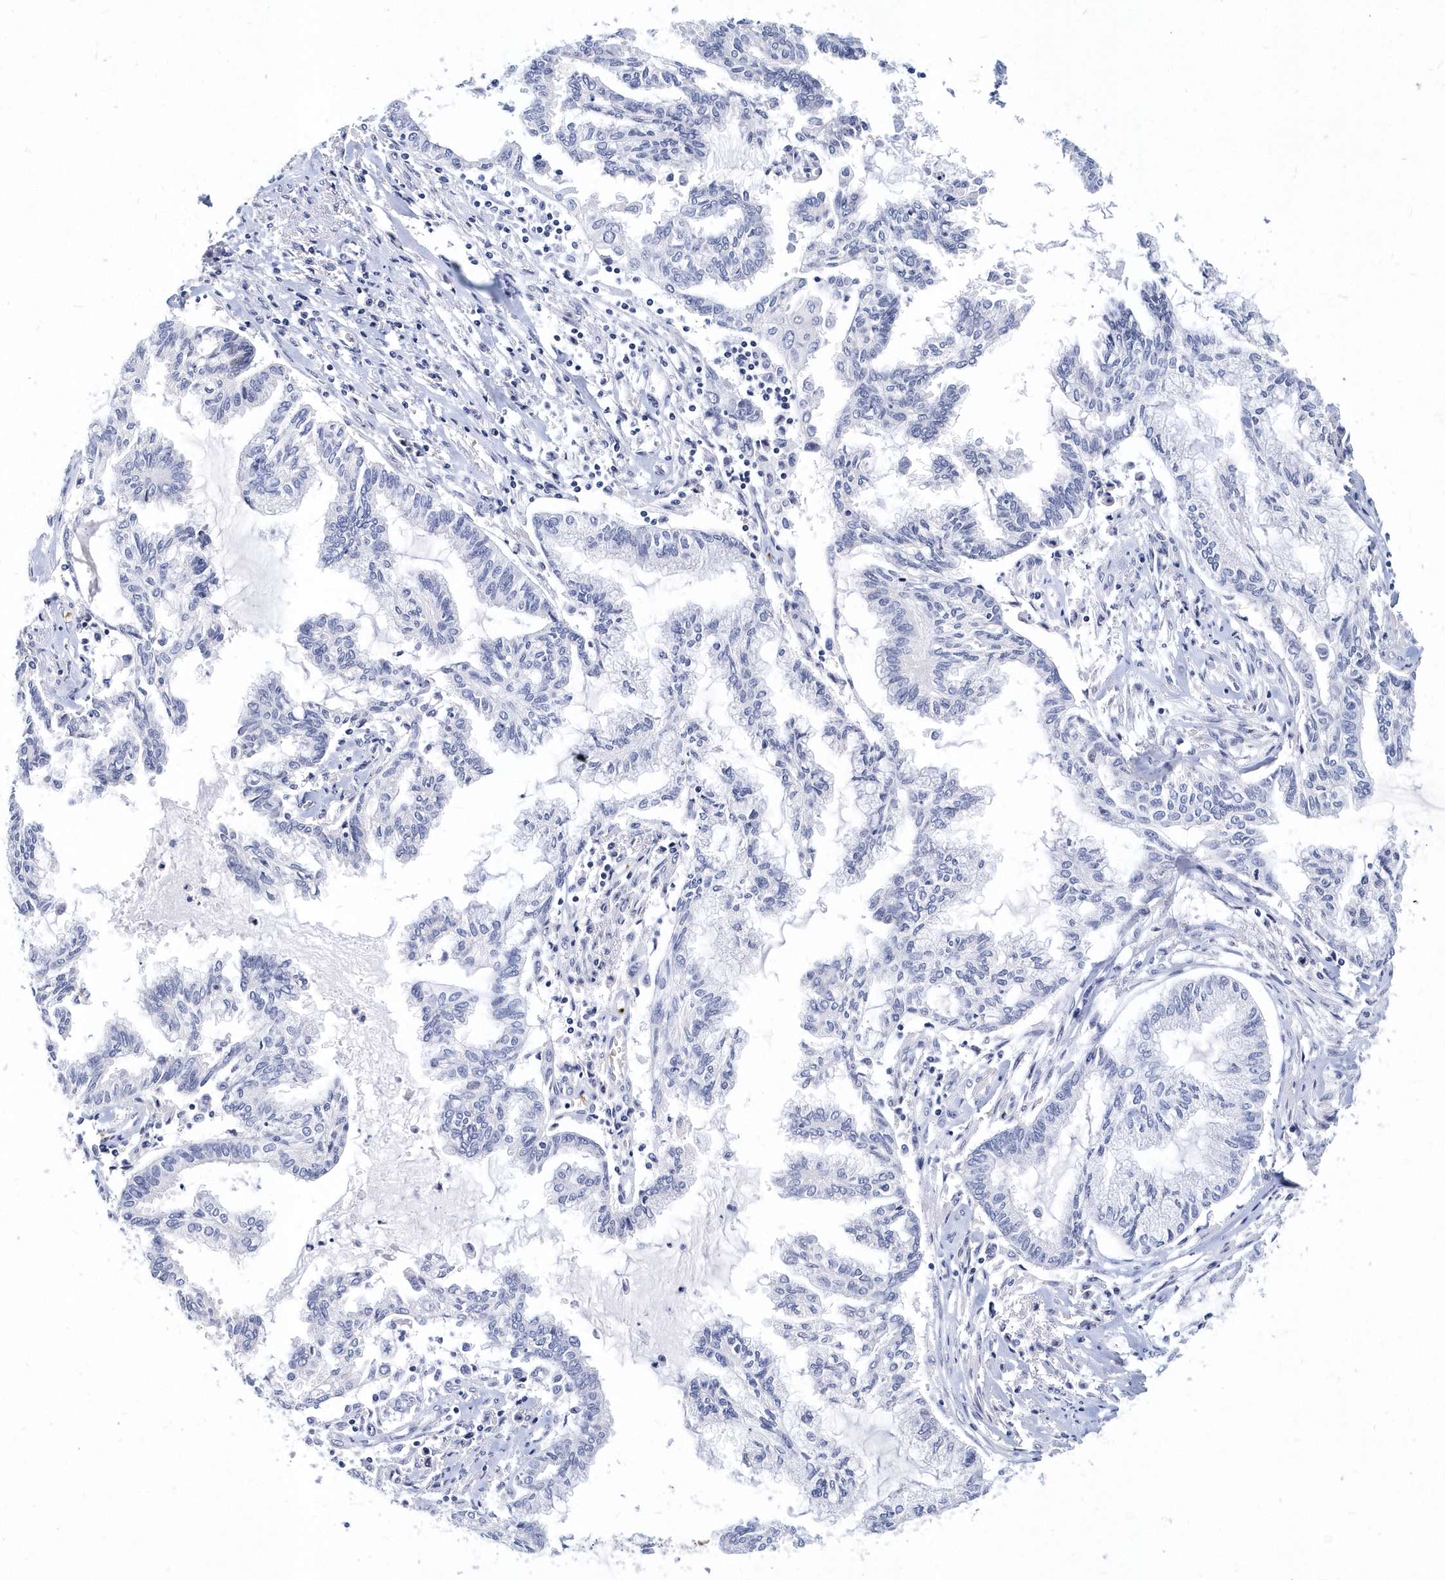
{"staining": {"intensity": "negative", "quantity": "none", "location": "none"}, "tissue": "endometrial cancer", "cell_type": "Tumor cells", "image_type": "cancer", "snomed": [{"axis": "morphology", "description": "Adenocarcinoma, NOS"}, {"axis": "topography", "description": "Endometrium"}], "caption": "Immunohistochemistry (IHC) of endometrial adenocarcinoma shows no expression in tumor cells.", "gene": "ITGA2B", "patient": {"sex": "female", "age": 86}}